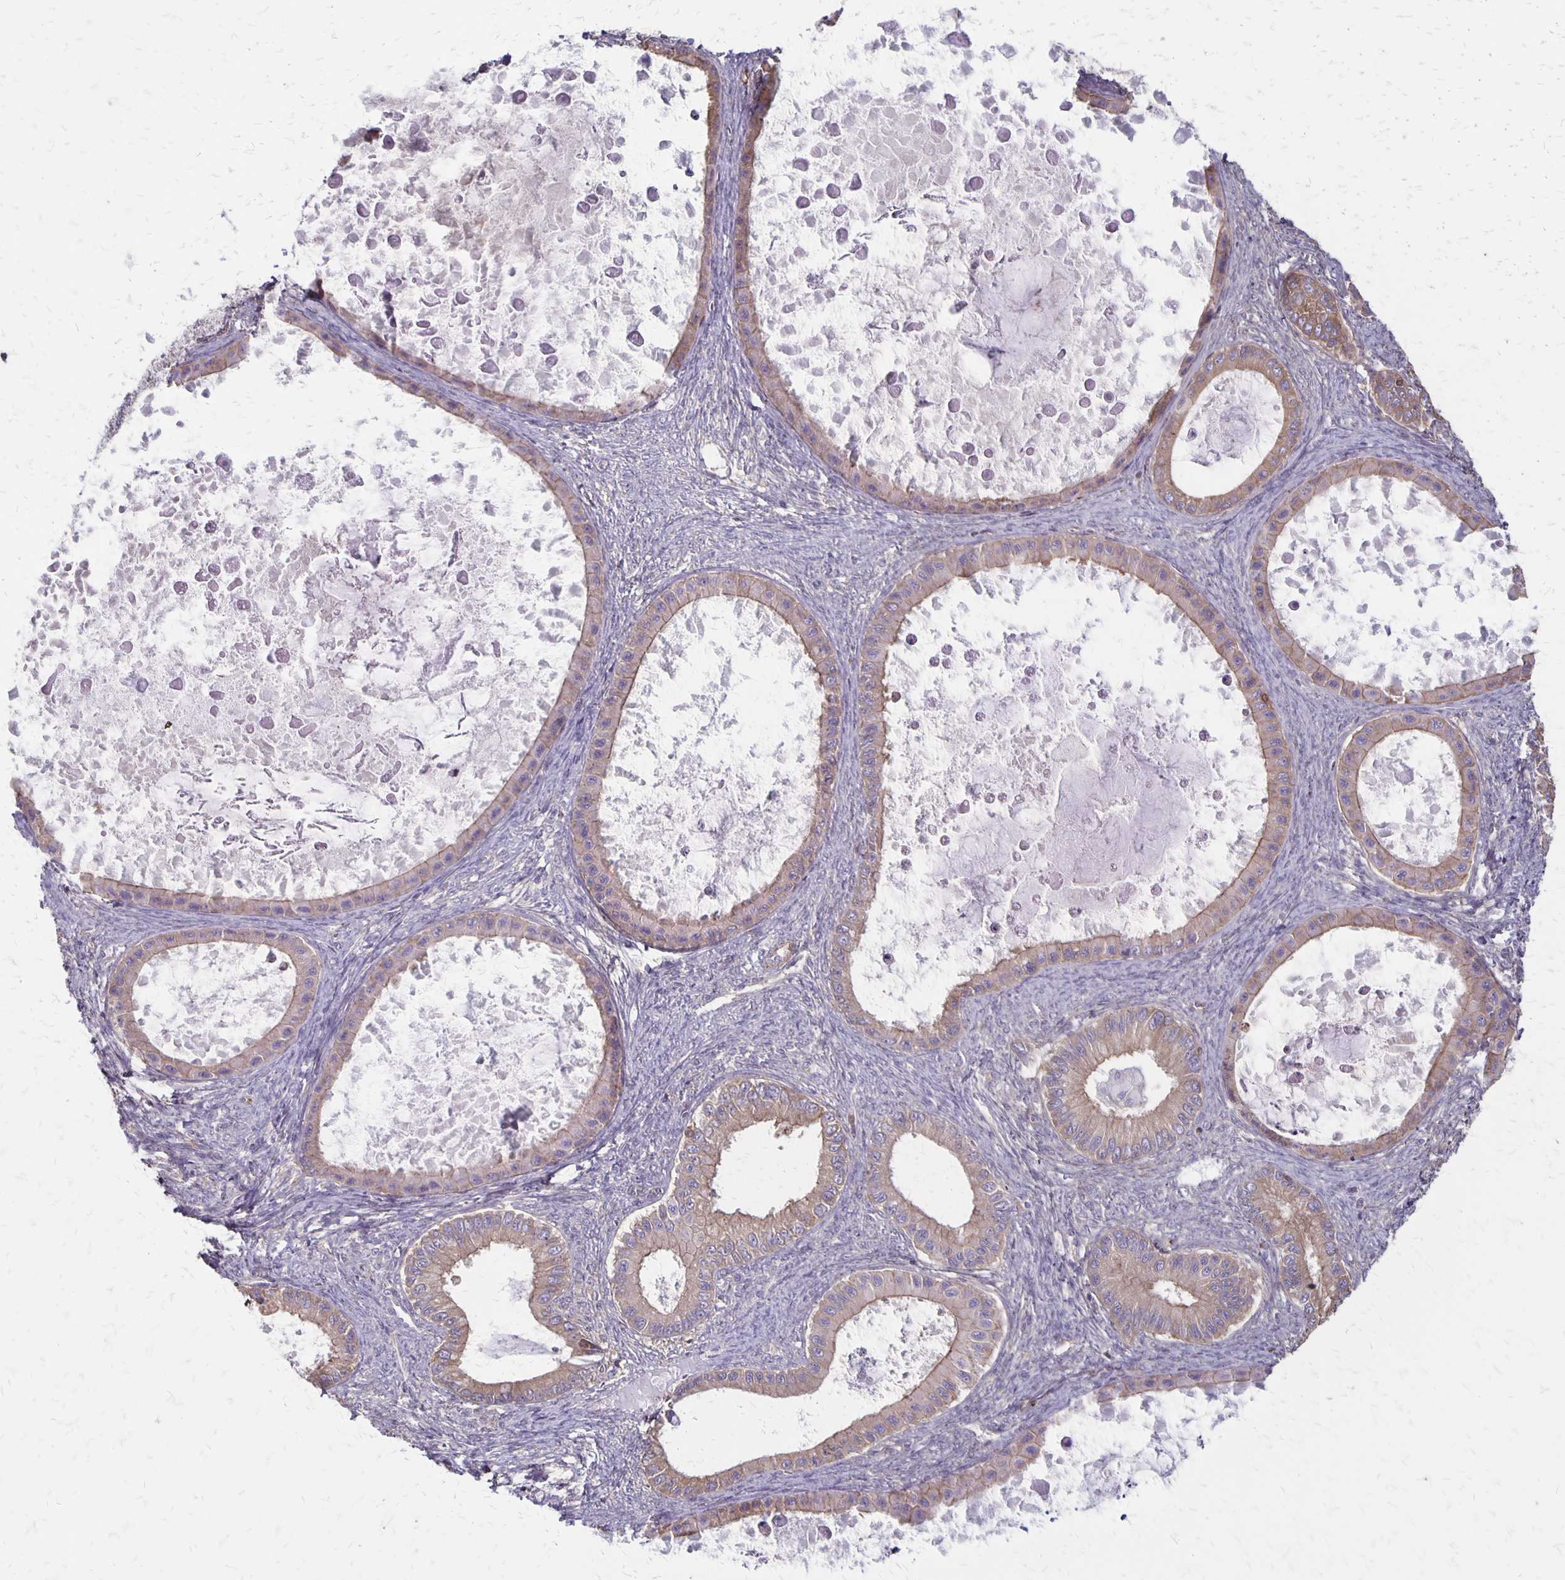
{"staining": {"intensity": "weak", "quantity": "25%-75%", "location": "cytoplasmic/membranous"}, "tissue": "ovarian cancer", "cell_type": "Tumor cells", "image_type": "cancer", "snomed": [{"axis": "morphology", "description": "Cystadenocarcinoma, mucinous, NOS"}, {"axis": "topography", "description": "Ovary"}], "caption": "High-power microscopy captured an IHC photomicrograph of ovarian cancer, revealing weak cytoplasmic/membranous staining in approximately 25%-75% of tumor cells.", "gene": "SEPTIN5", "patient": {"sex": "female", "age": 64}}